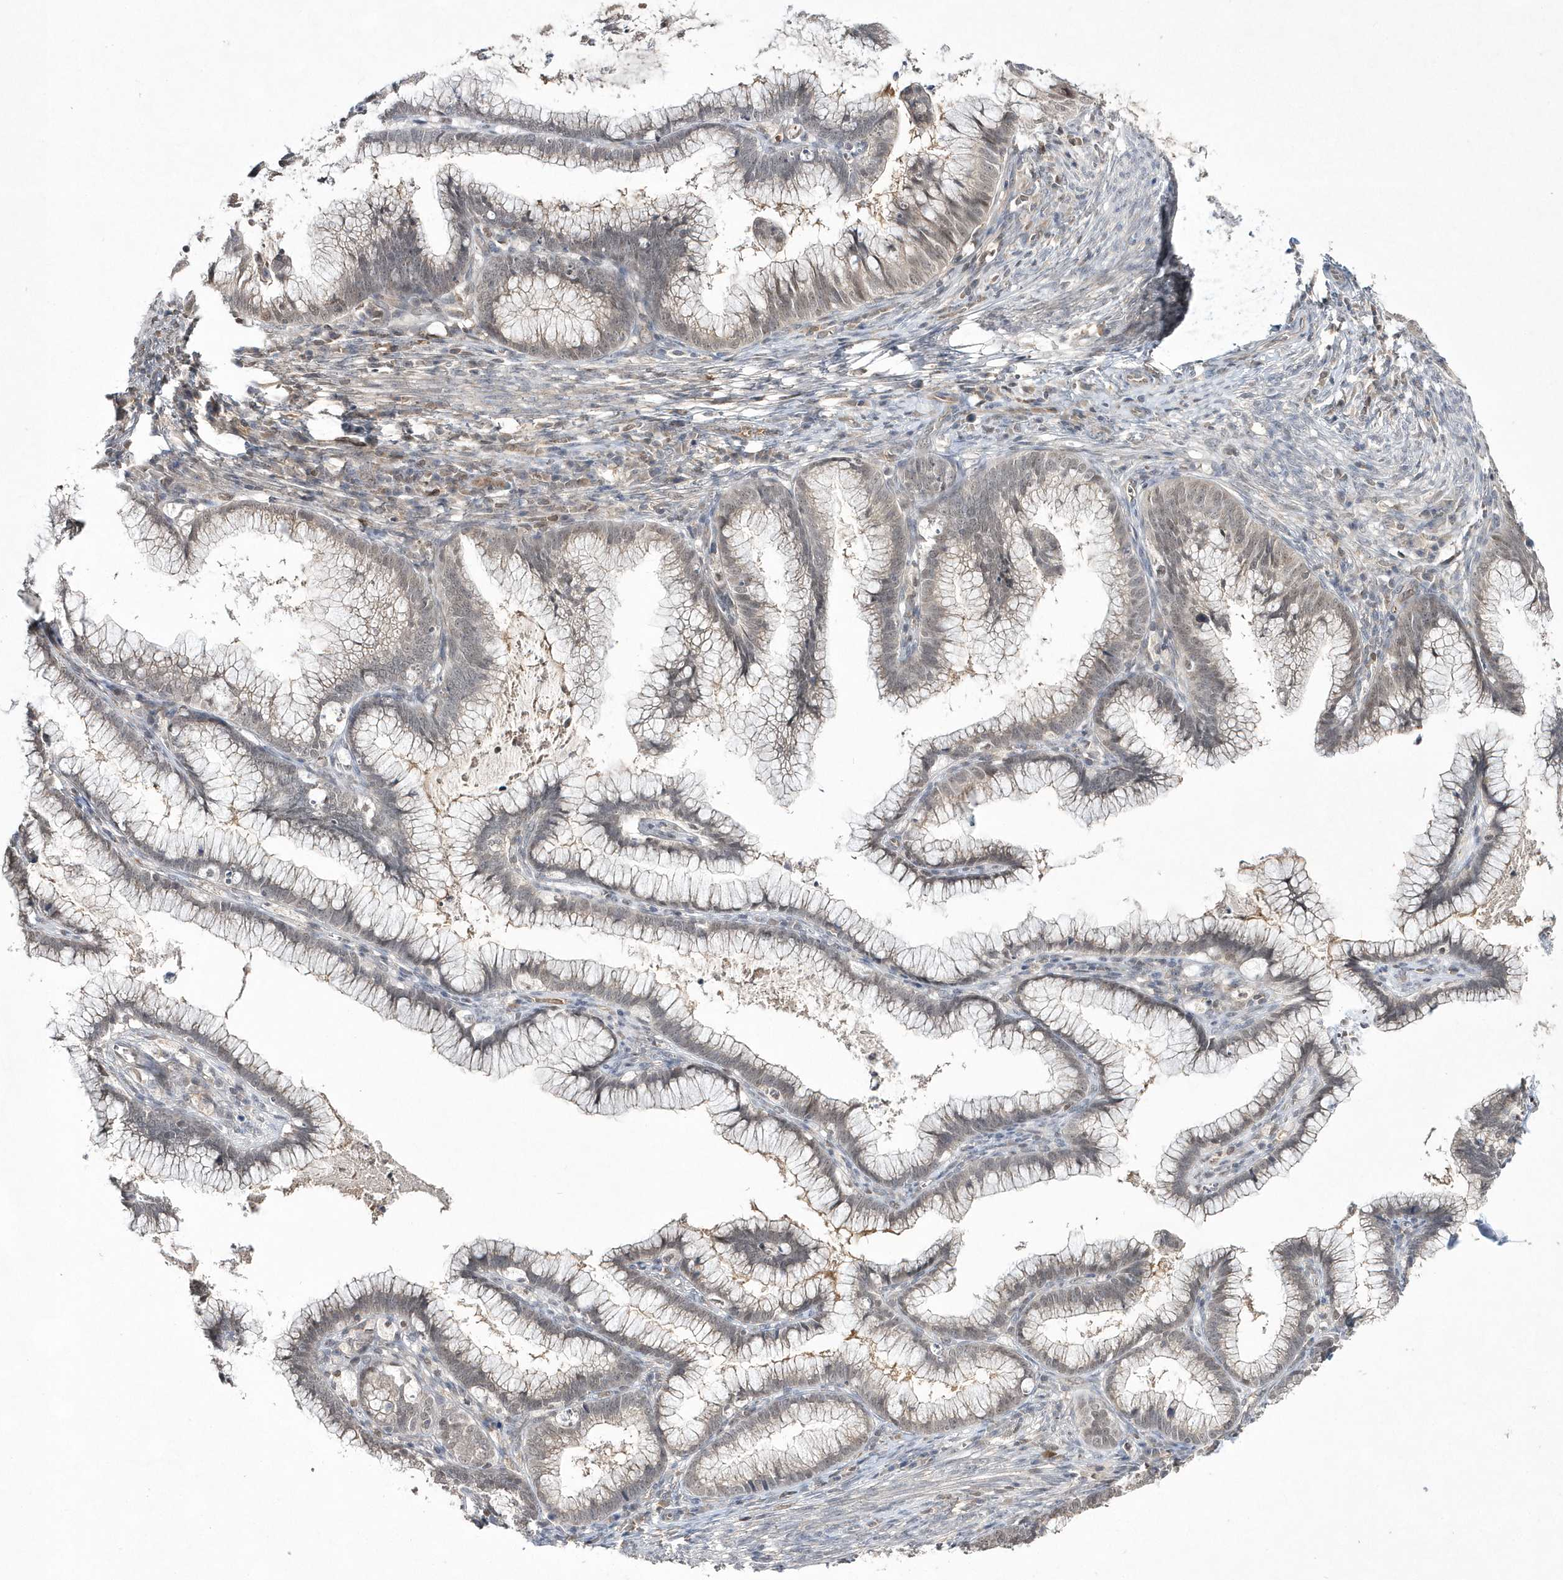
{"staining": {"intensity": "negative", "quantity": "none", "location": "none"}, "tissue": "cervical cancer", "cell_type": "Tumor cells", "image_type": "cancer", "snomed": [{"axis": "morphology", "description": "Adenocarcinoma, NOS"}, {"axis": "topography", "description": "Cervix"}], "caption": "The immunohistochemistry (IHC) photomicrograph has no significant positivity in tumor cells of cervical adenocarcinoma tissue.", "gene": "TMEM132B", "patient": {"sex": "female", "age": 36}}